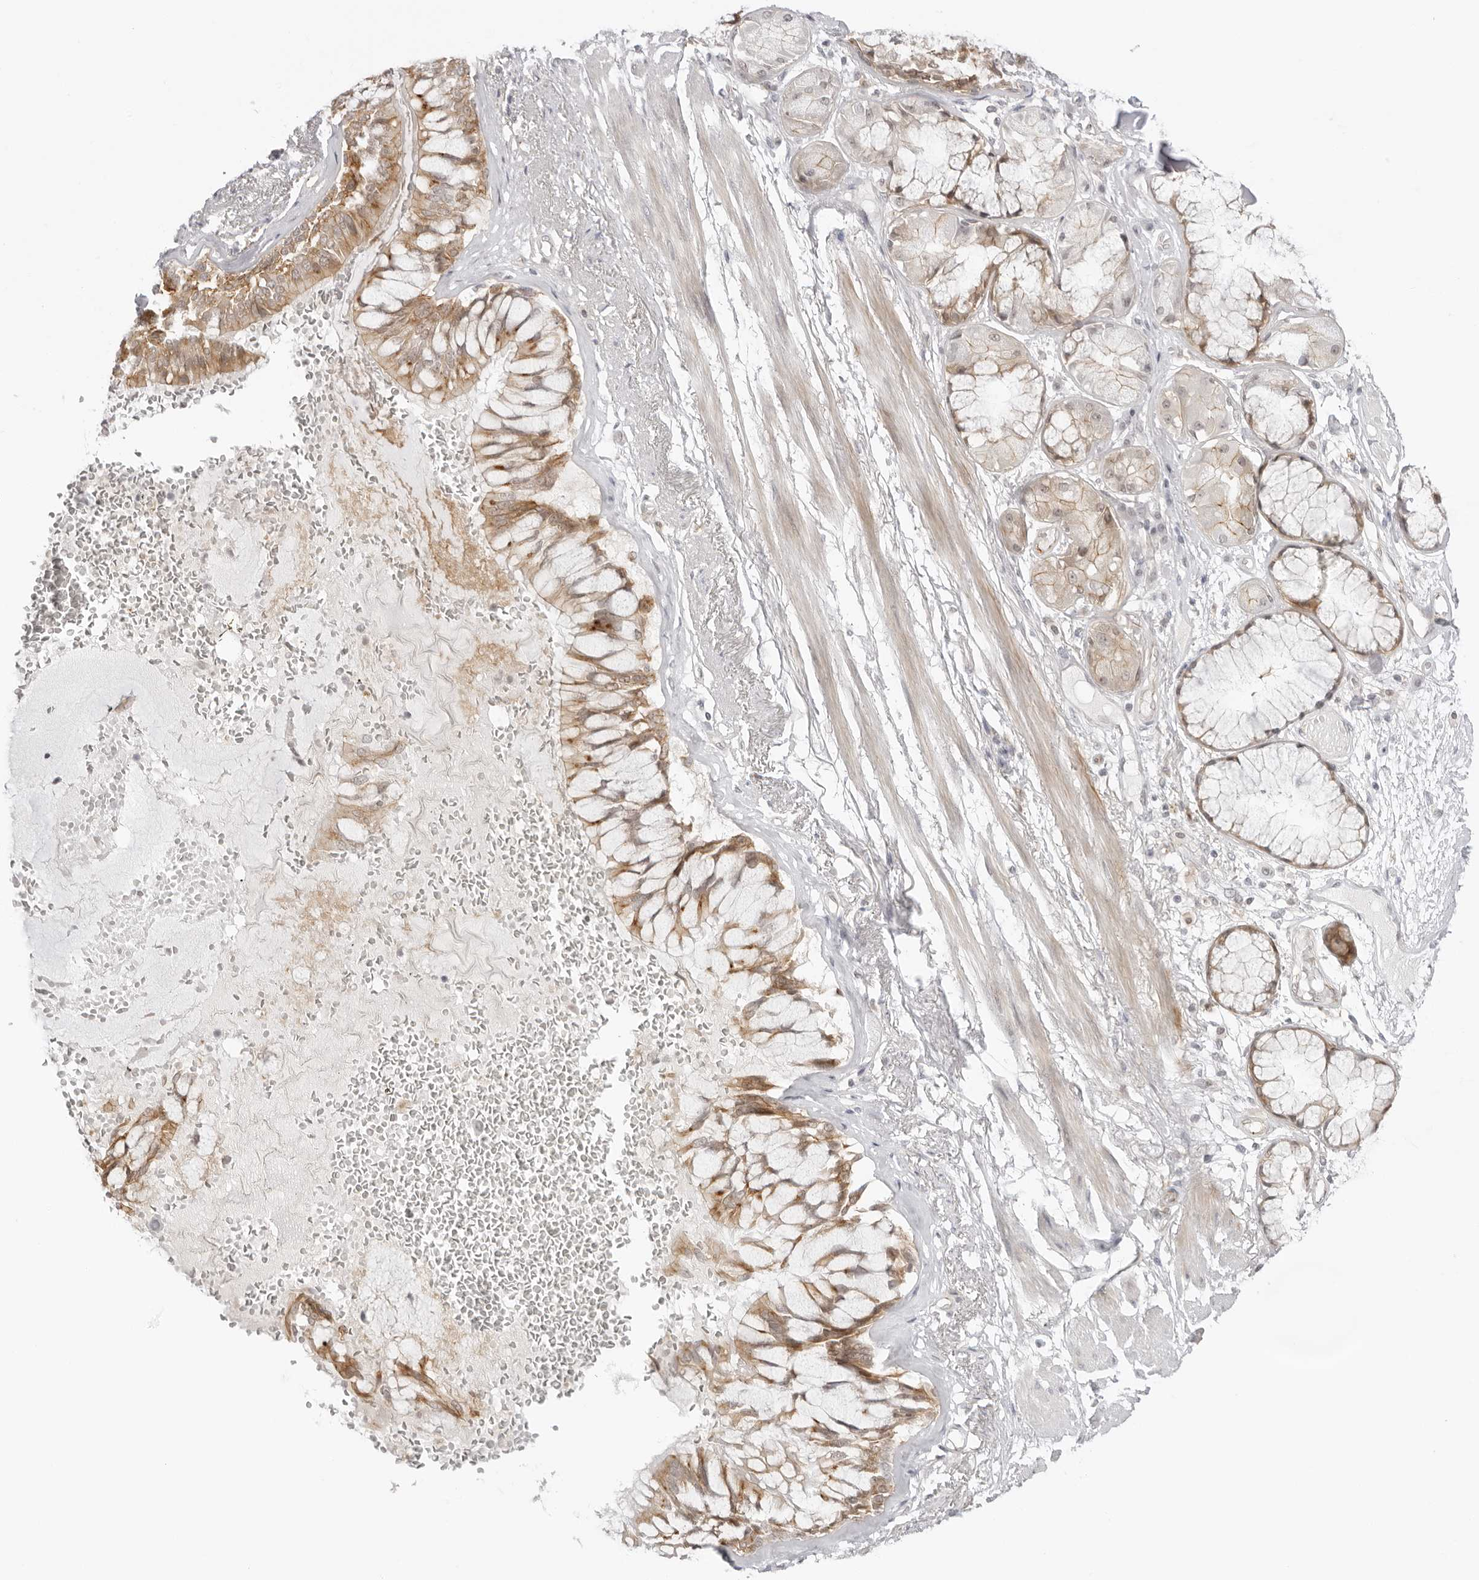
{"staining": {"intensity": "negative", "quantity": "none", "location": "none"}, "tissue": "adipose tissue", "cell_type": "Adipocytes", "image_type": "normal", "snomed": [{"axis": "morphology", "description": "Normal tissue, NOS"}, {"axis": "topography", "description": "Bronchus"}], "caption": "An image of adipose tissue stained for a protein exhibits no brown staining in adipocytes.", "gene": "TRAPPC3", "patient": {"sex": "male", "age": 66}}